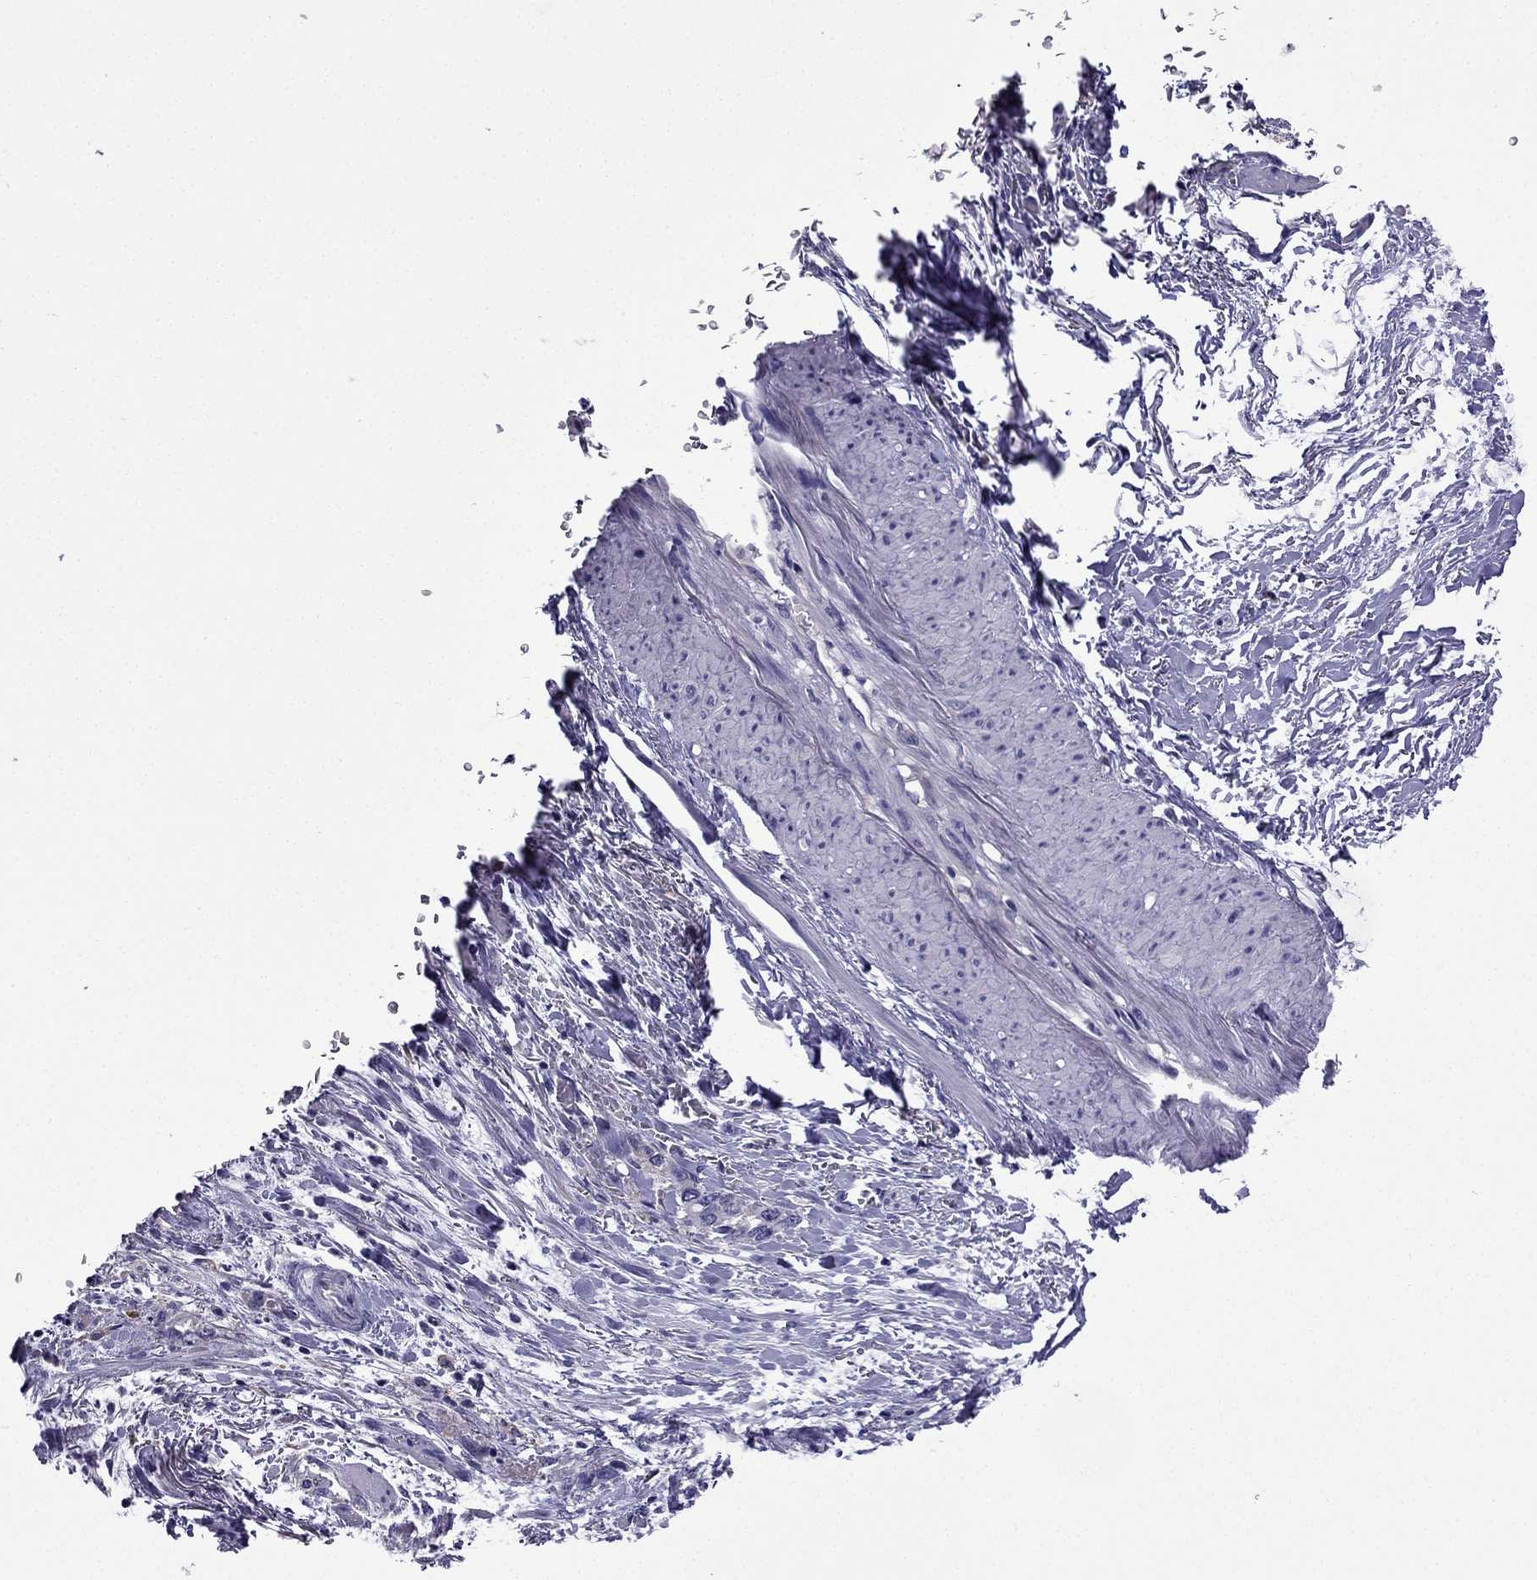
{"staining": {"intensity": "negative", "quantity": "none", "location": "none"}, "tissue": "stomach cancer", "cell_type": "Tumor cells", "image_type": "cancer", "snomed": [{"axis": "morphology", "description": "Normal tissue, NOS"}, {"axis": "morphology", "description": "Adenocarcinoma, NOS"}, {"axis": "topography", "description": "Esophagus"}, {"axis": "topography", "description": "Stomach, upper"}], "caption": "IHC image of human stomach adenocarcinoma stained for a protein (brown), which displays no positivity in tumor cells.", "gene": "TSSK4", "patient": {"sex": "male", "age": 74}}